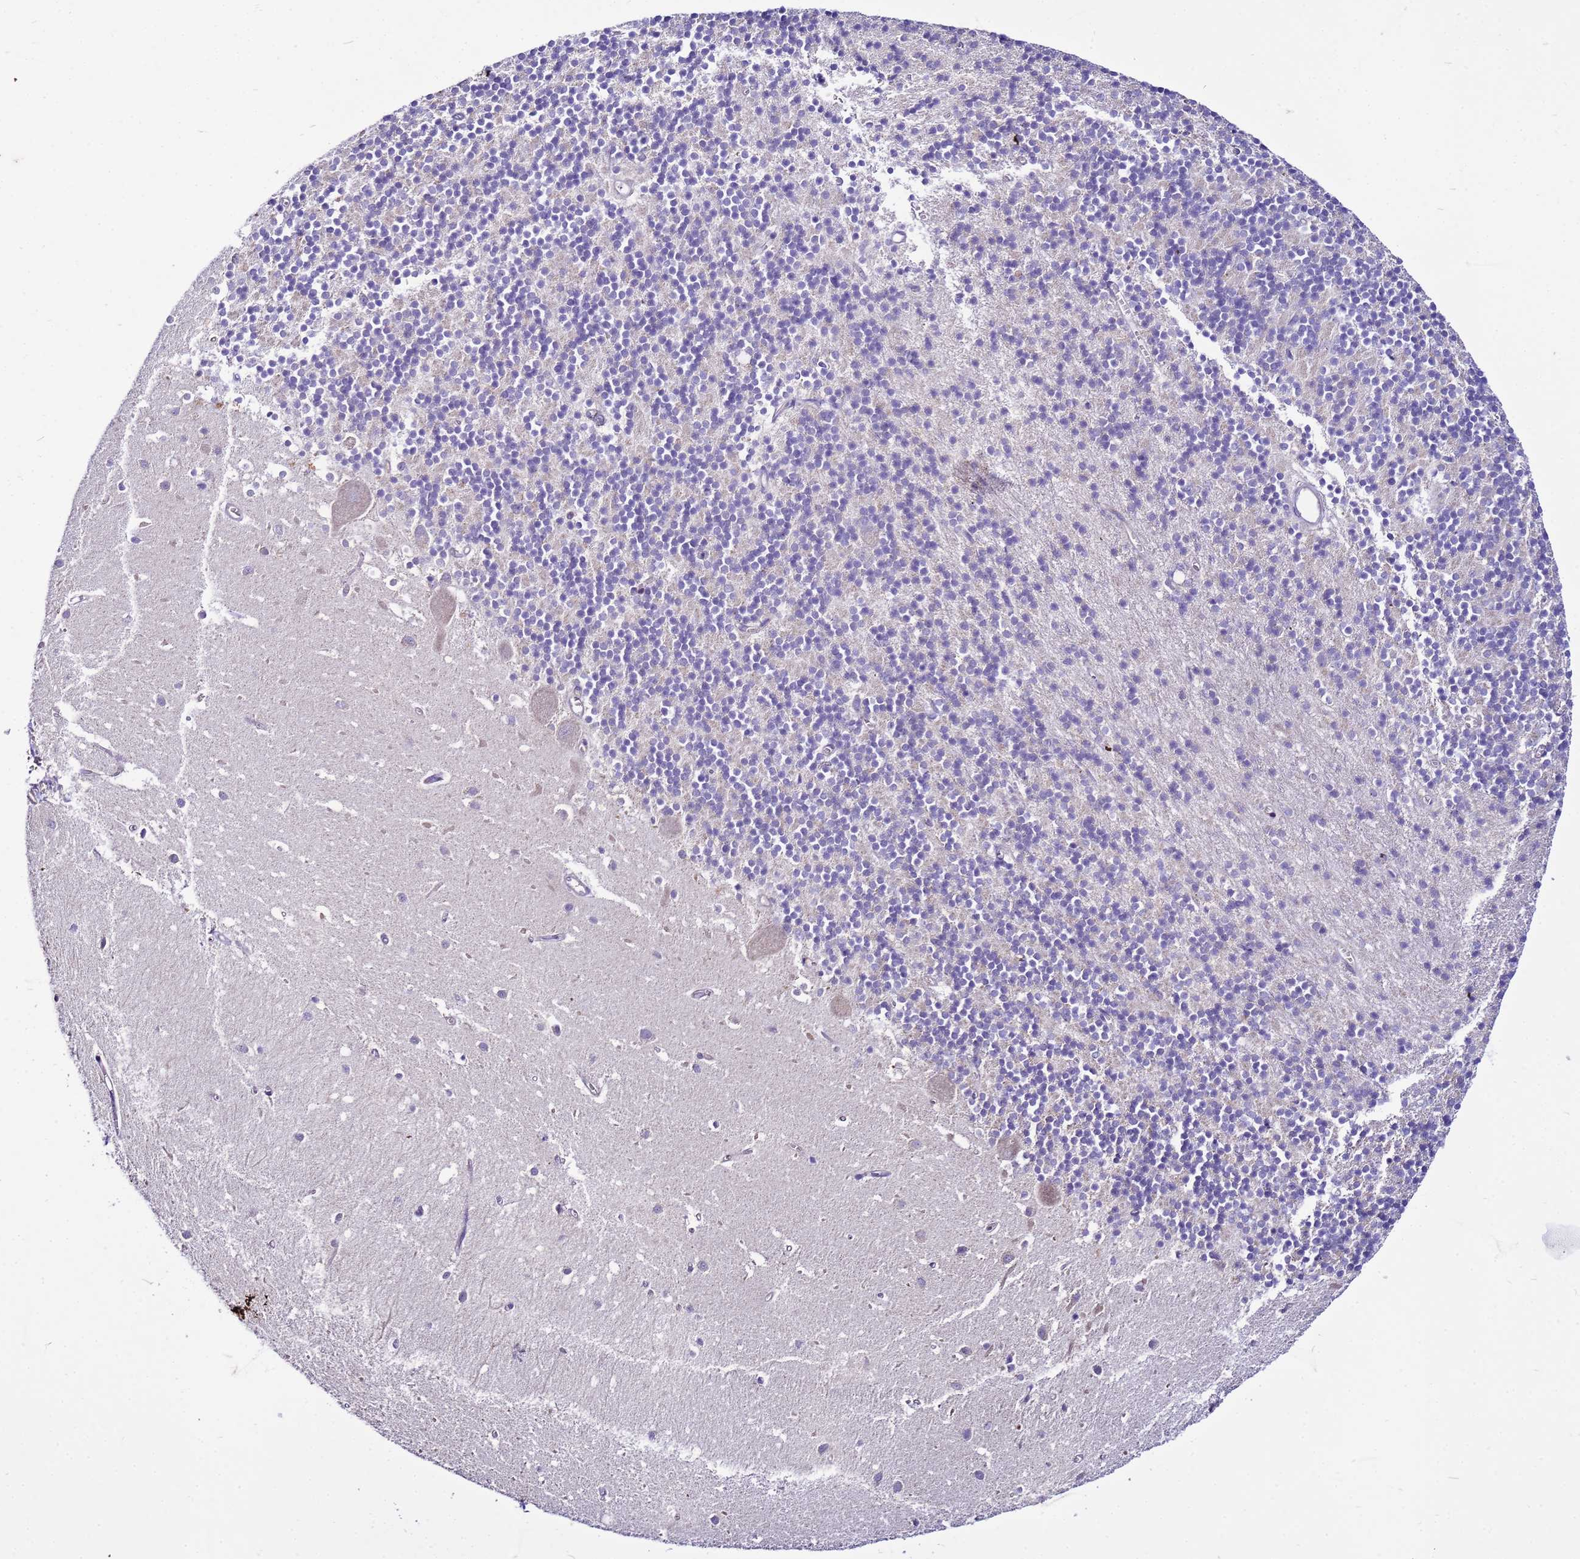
{"staining": {"intensity": "negative", "quantity": "none", "location": "none"}, "tissue": "cerebellum", "cell_type": "Cells in granular layer", "image_type": "normal", "snomed": [{"axis": "morphology", "description": "Normal tissue, NOS"}, {"axis": "topography", "description": "Cerebellum"}], "caption": "The histopathology image shows no staining of cells in granular layer in benign cerebellum. (Brightfield microscopy of DAB immunohistochemistry at high magnification).", "gene": "PKD1", "patient": {"sex": "male", "age": 54}}